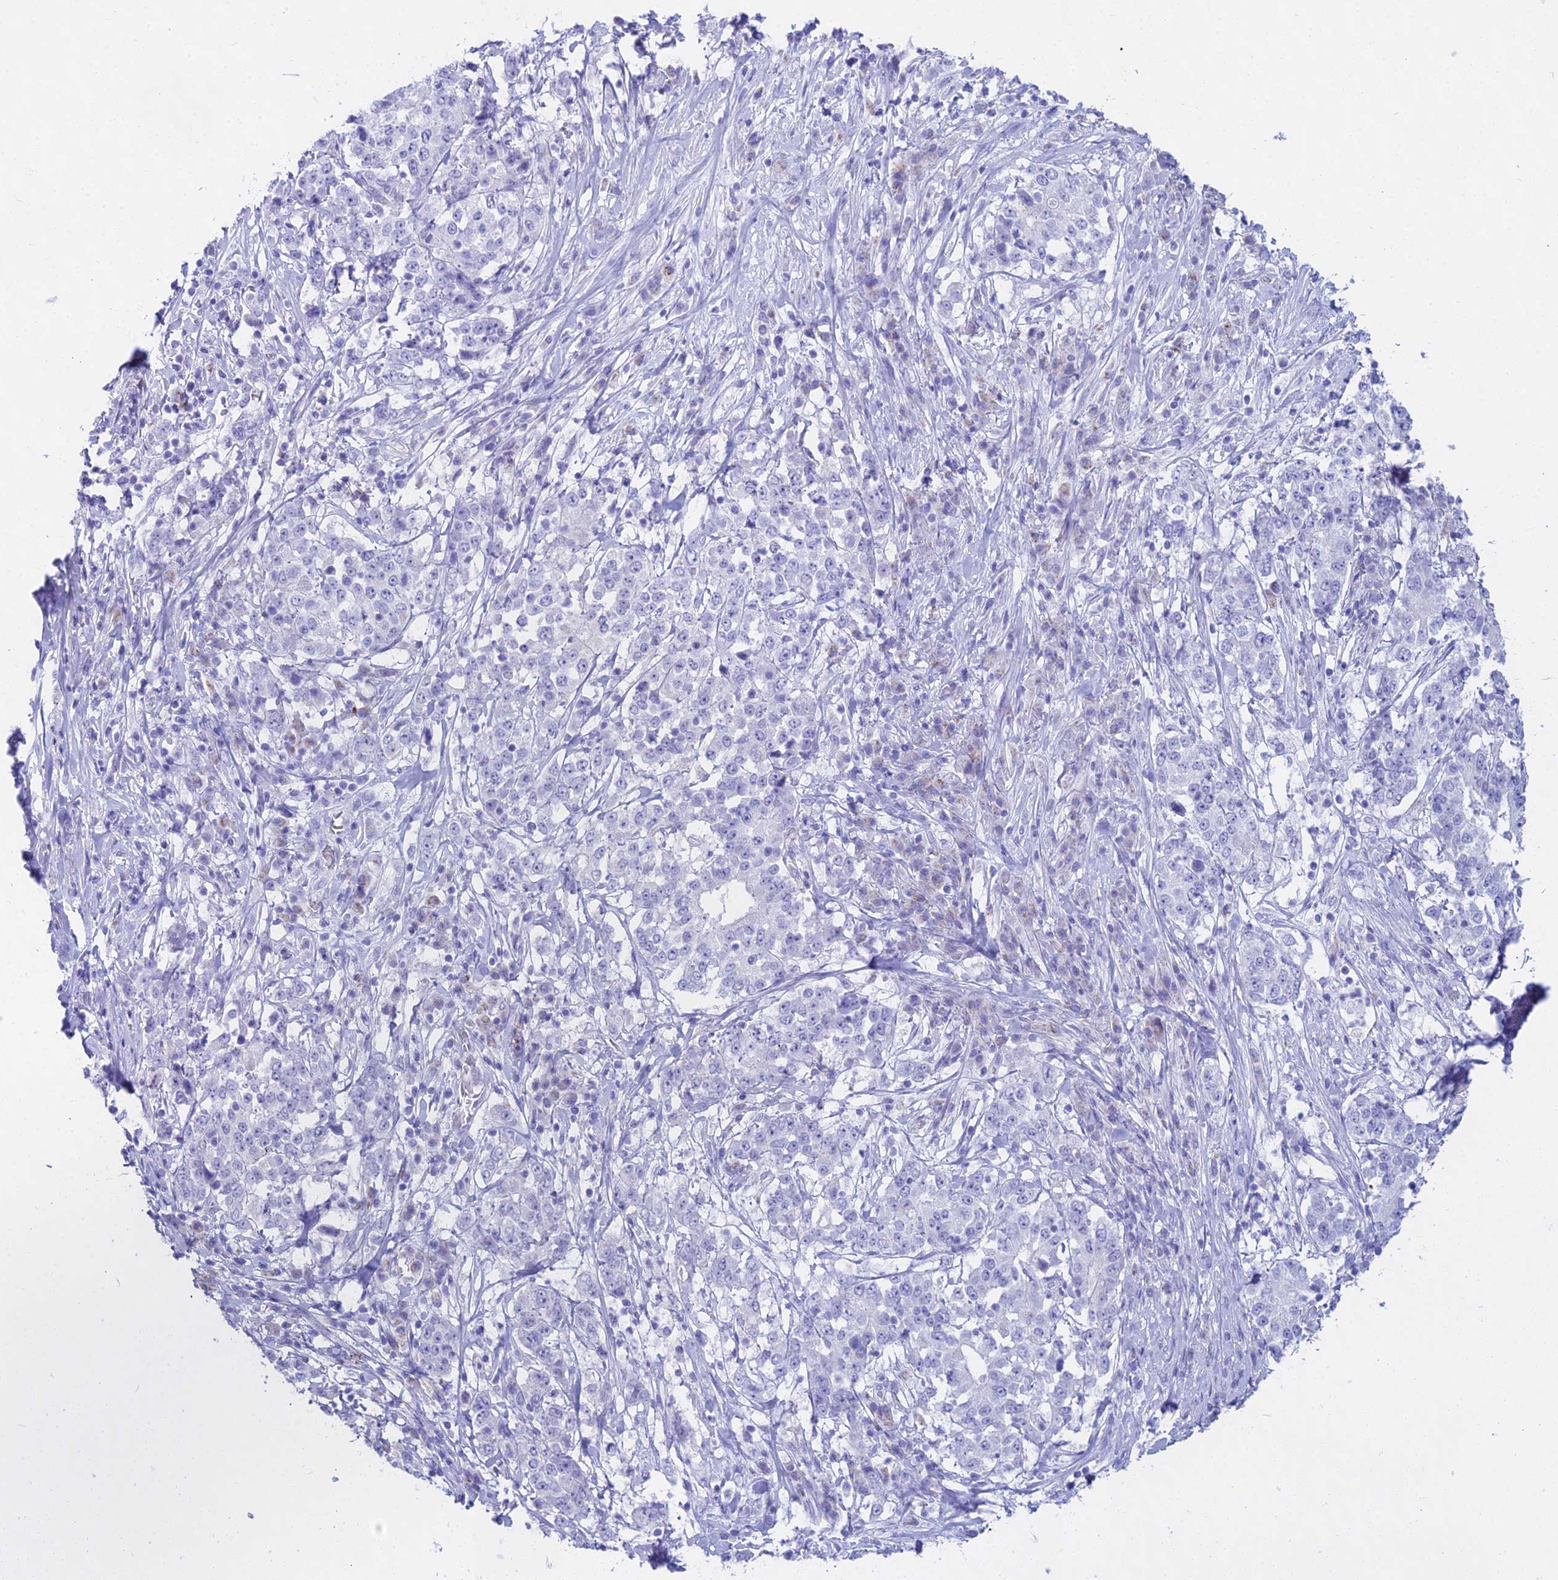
{"staining": {"intensity": "negative", "quantity": "none", "location": "none"}, "tissue": "stomach cancer", "cell_type": "Tumor cells", "image_type": "cancer", "snomed": [{"axis": "morphology", "description": "Adenocarcinoma, NOS"}, {"axis": "topography", "description": "Stomach"}], "caption": "There is no significant staining in tumor cells of adenocarcinoma (stomach). (DAB (3,3'-diaminobenzidine) immunohistochemistry with hematoxylin counter stain).", "gene": "CGB2", "patient": {"sex": "male", "age": 59}}